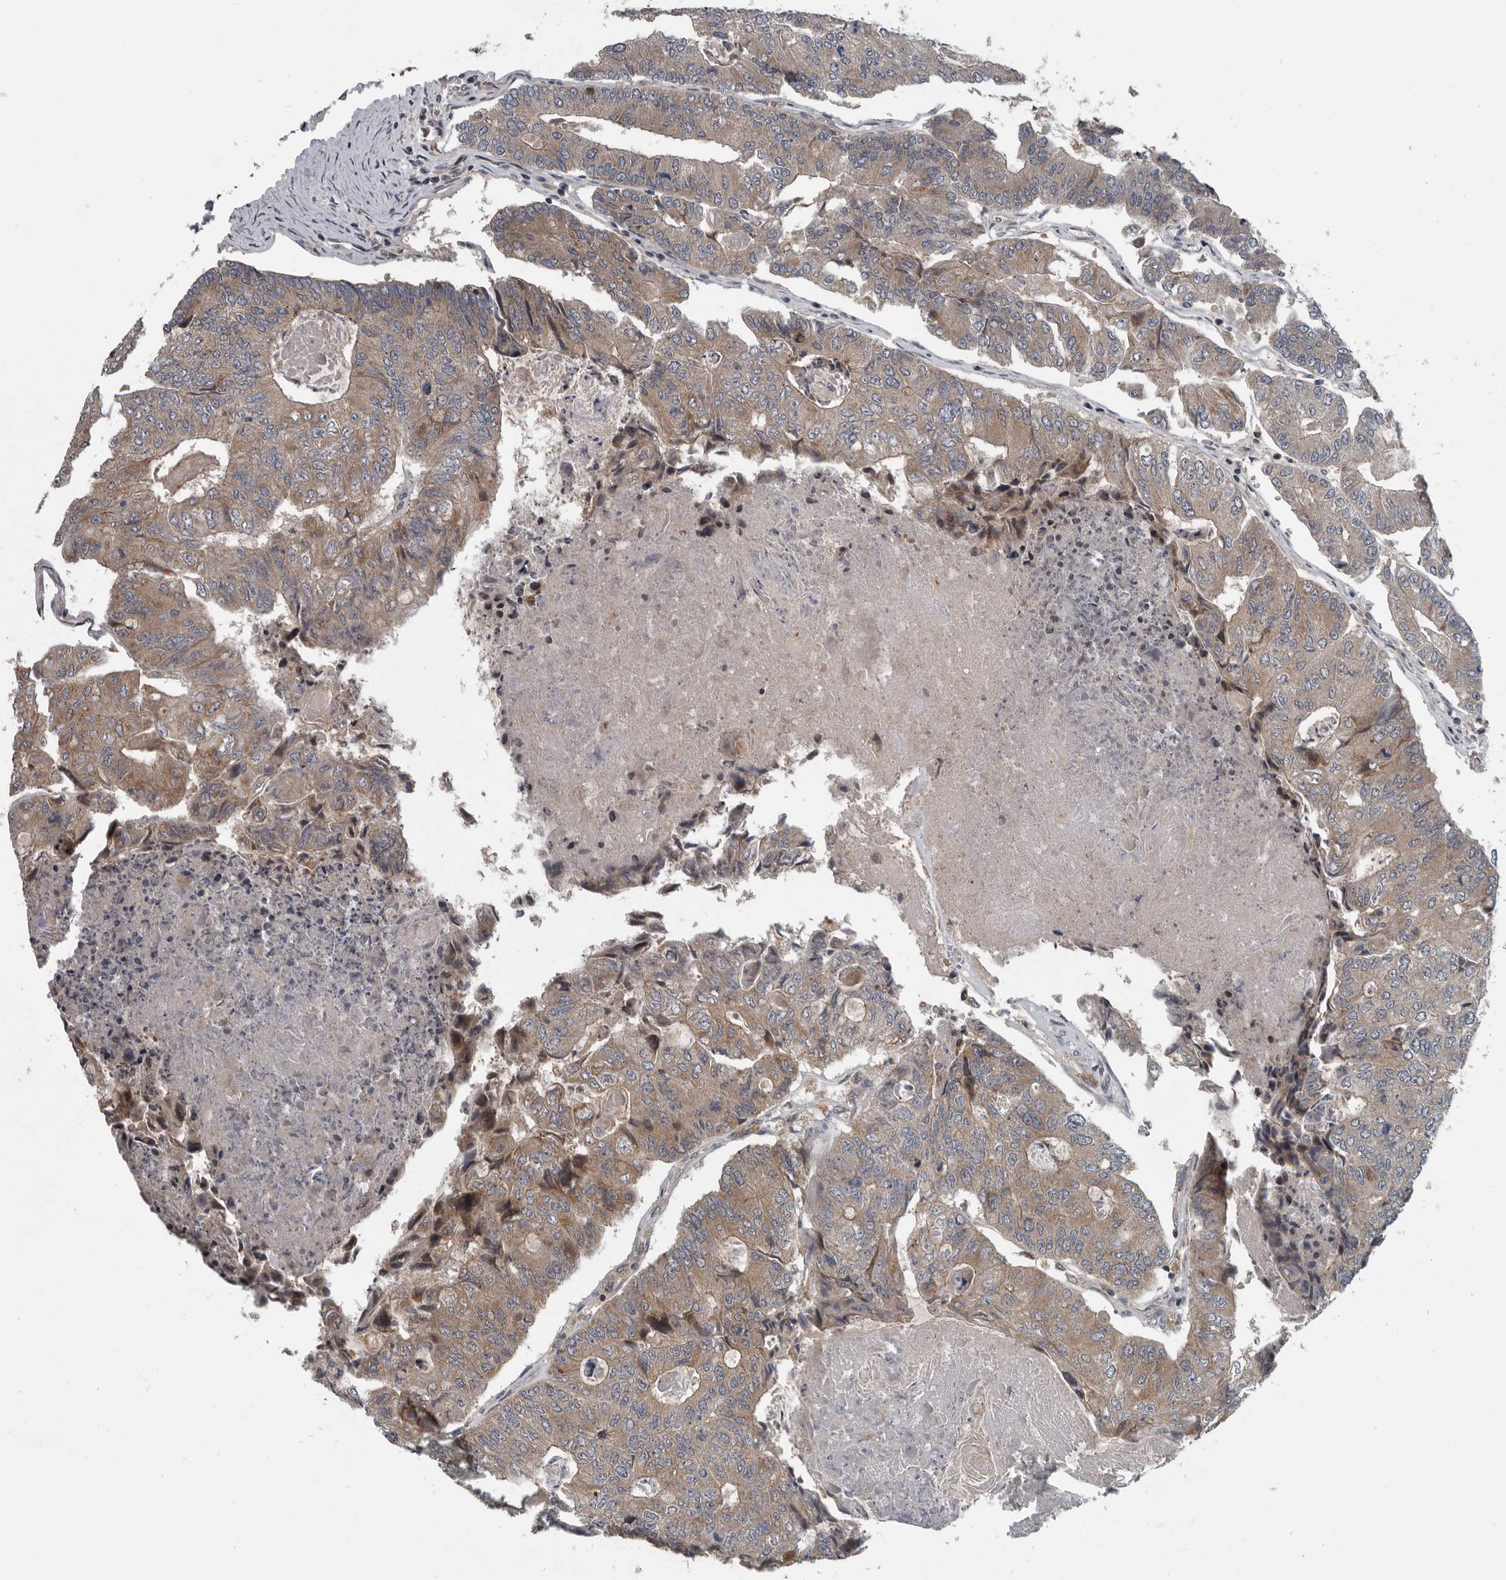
{"staining": {"intensity": "moderate", "quantity": ">75%", "location": "cytoplasmic/membranous"}, "tissue": "colorectal cancer", "cell_type": "Tumor cells", "image_type": "cancer", "snomed": [{"axis": "morphology", "description": "Adenocarcinoma, NOS"}, {"axis": "topography", "description": "Colon"}], "caption": "Protein expression by immunohistochemistry (IHC) reveals moderate cytoplasmic/membranous staining in approximately >75% of tumor cells in adenocarcinoma (colorectal).", "gene": "TMEM199", "patient": {"sex": "female", "age": 67}}